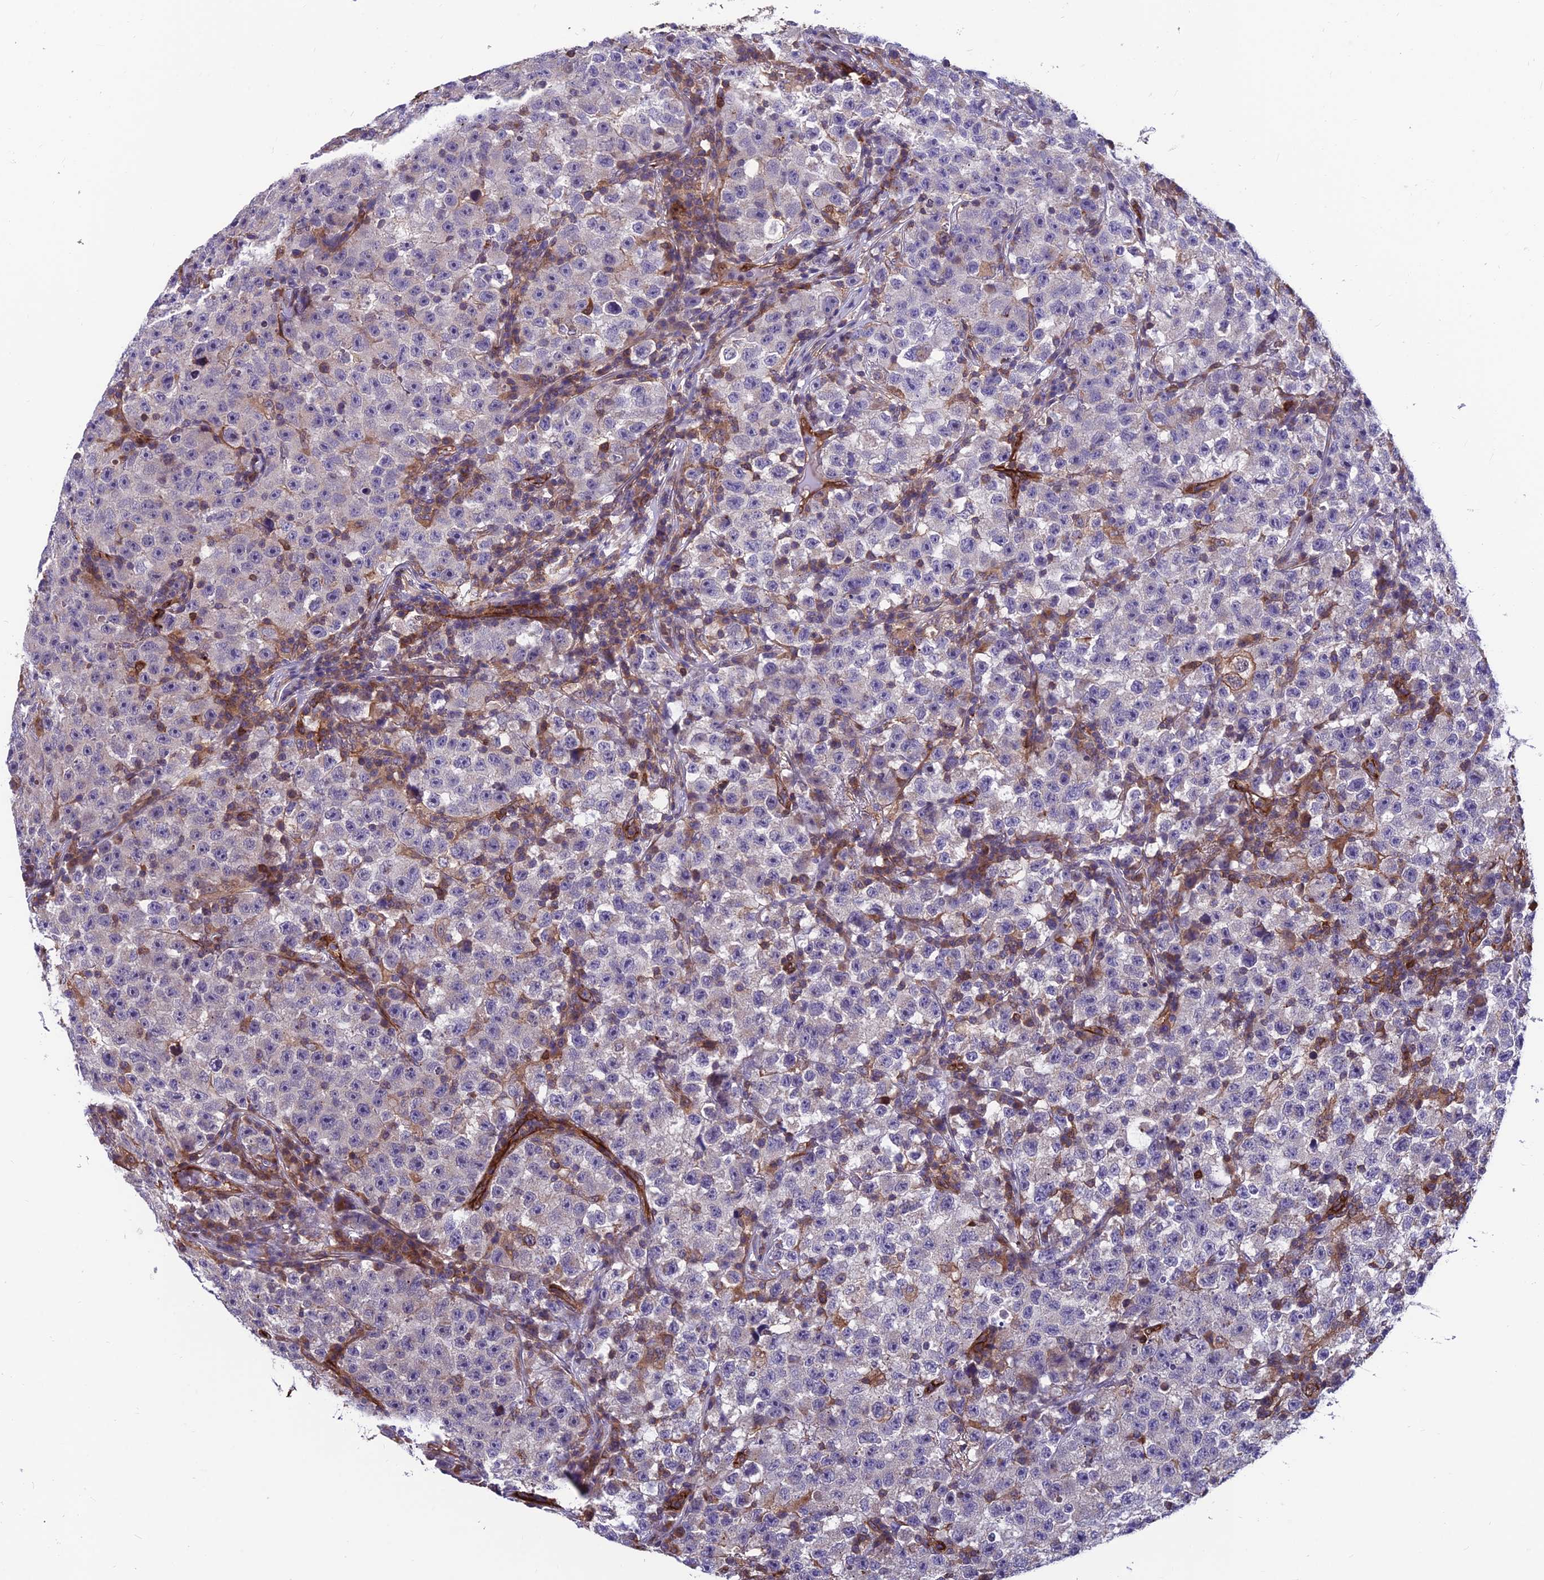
{"staining": {"intensity": "negative", "quantity": "none", "location": "none"}, "tissue": "testis cancer", "cell_type": "Tumor cells", "image_type": "cancer", "snomed": [{"axis": "morphology", "description": "Seminoma, NOS"}, {"axis": "topography", "description": "Testis"}], "caption": "The histopathology image demonstrates no staining of tumor cells in testis cancer (seminoma). The staining is performed using DAB brown chromogen with nuclei counter-stained in using hematoxylin.", "gene": "RTN4RL1", "patient": {"sex": "male", "age": 22}}